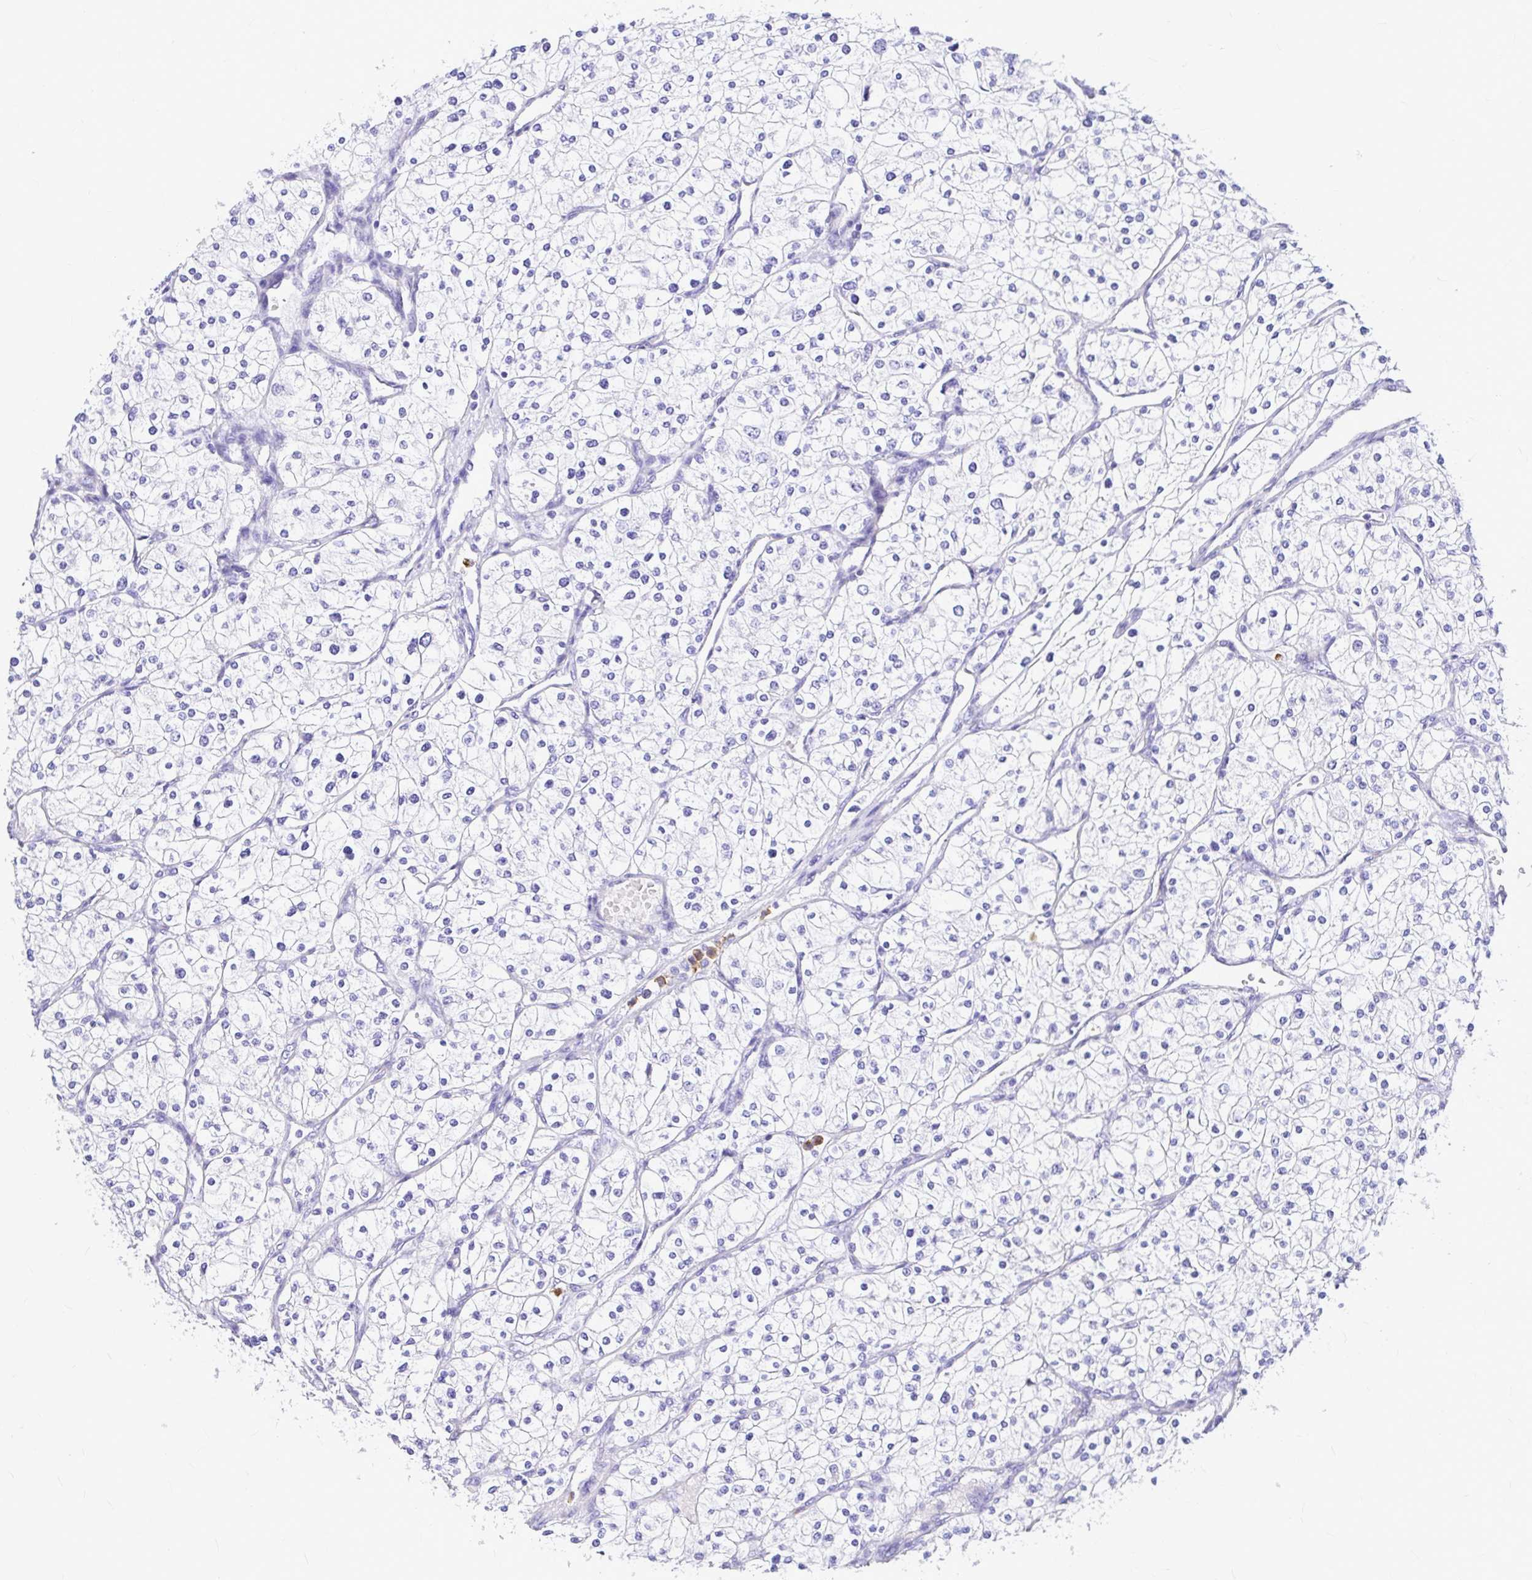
{"staining": {"intensity": "negative", "quantity": "none", "location": "none"}, "tissue": "renal cancer", "cell_type": "Tumor cells", "image_type": "cancer", "snomed": [{"axis": "morphology", "description": "Adenocarcinoma, NOS"}, {"axis": "topography", "description": "Kidney"}], "caption": "This is a micrograph of IHC staining of adenocarcinoma (renal), which shows no positivity in tumor cells.", "gene": "CLEC1B", "patient": {"sex": "male", "age": 80}}